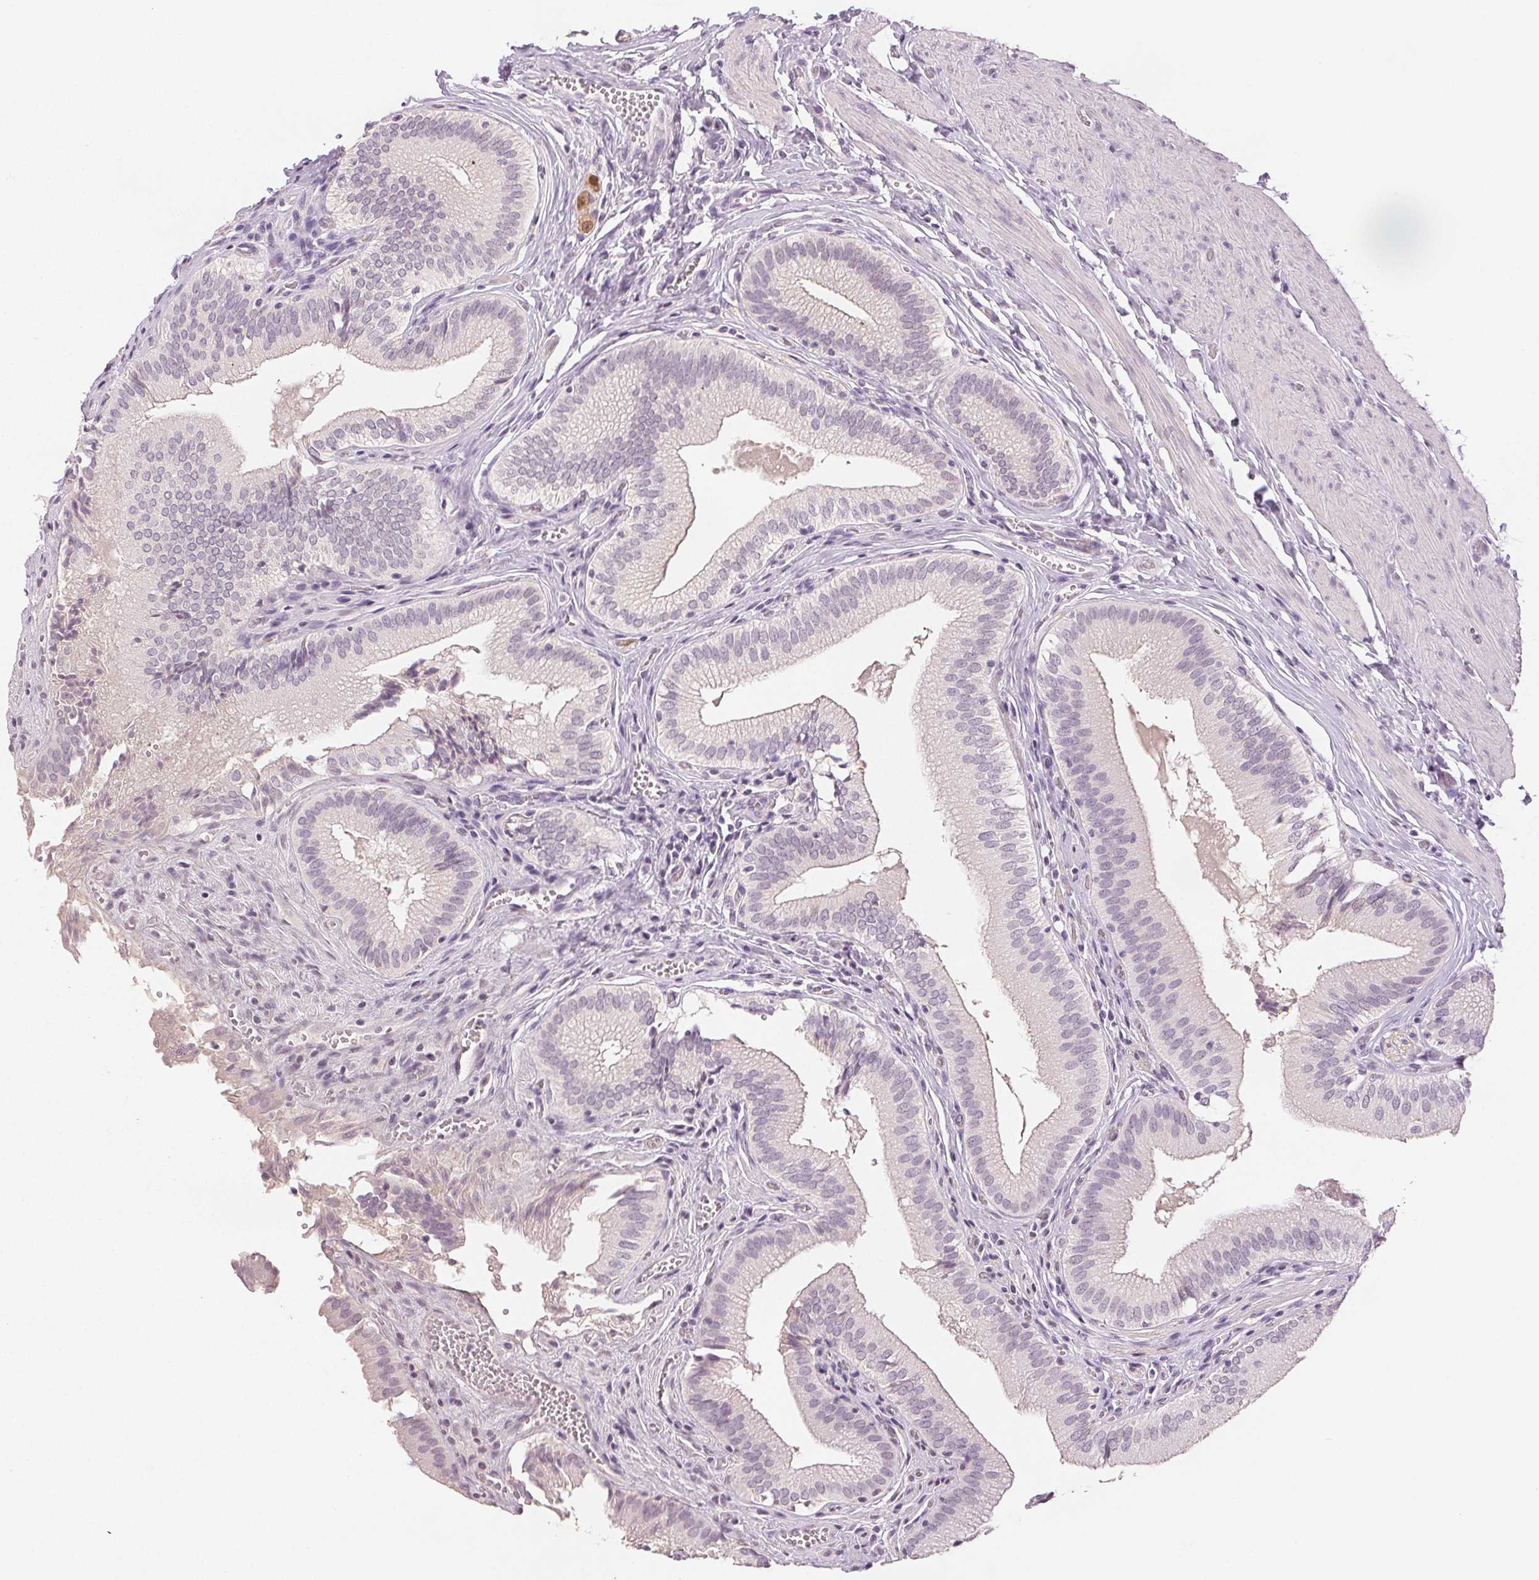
{"staining": {"intensity": "negative", "quantity": "none", "location": "none"}, "tissue": "gallbladder", "cell_type": "Glandular cells", "image_type": "normal", "snomed": [{"axis": "morphology", "description": "Normal tissue, NOS"}, {"axis": "topography", "description": "Gallbladder"}, {"axis": "topography", "description": "Peripheral nerve tissue"}], "caption": "IHC micrograph of normal gallbladder stained for a protein (brown), which displays no staining in glandular cells. (DAB (3,3'-diaminobenzidine) immunohistochemistry, high magnification).", "gene": "SCGN", "patient": {"sex": "male", "age": 17}}